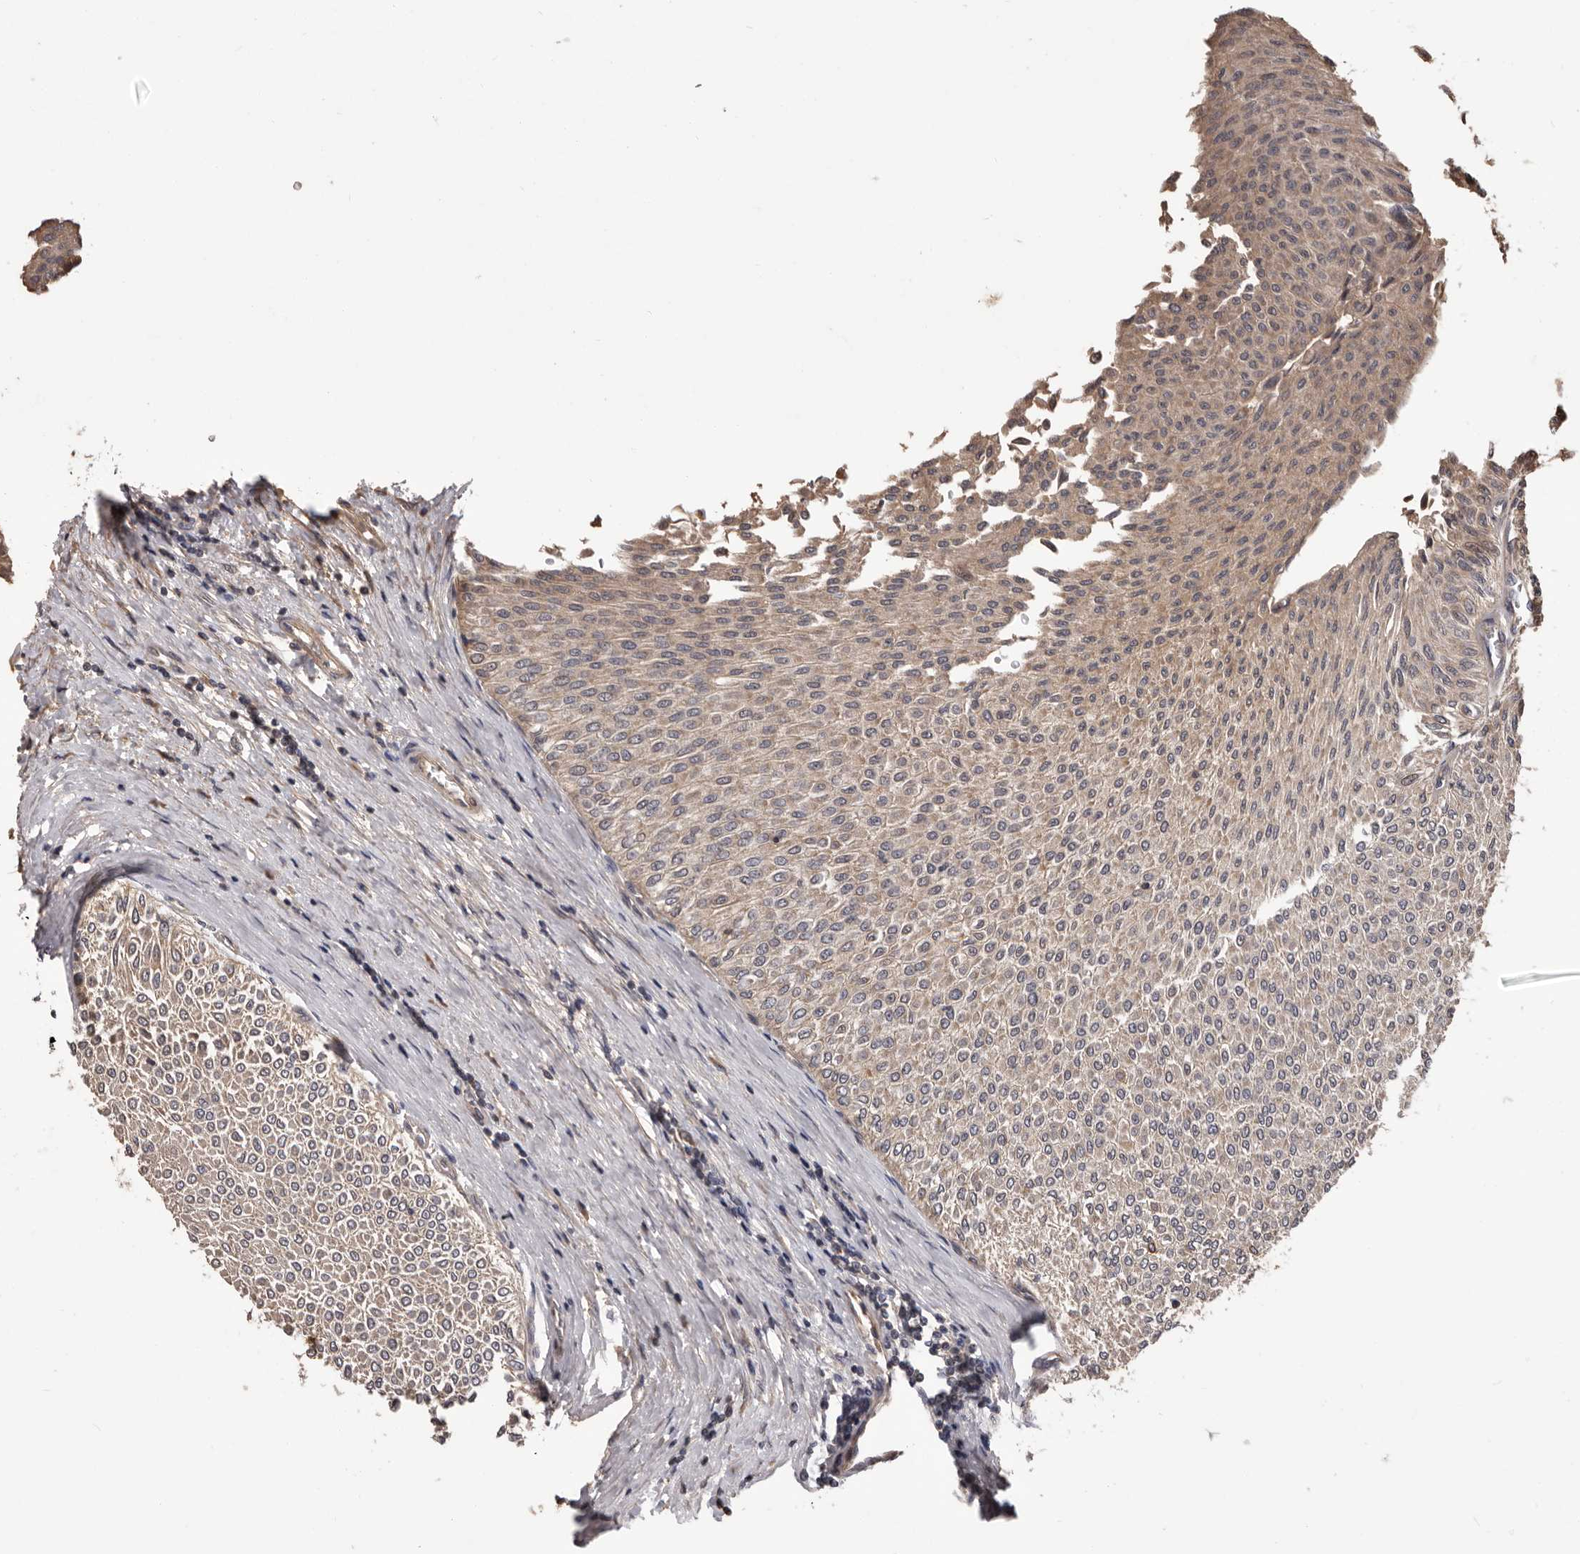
{"staining": {"intensity": "weak", "quantity": ">75%", "location": "cytoplasmic/membranous"}, "tissue": "urothelial cancer", "cell_type": "Tumor cells", "image_type": "cancer", "snomed": [{"axis": "morphology", "description": "Urothelial carcinoma, Low grade"}, {"axis": "topography", "description": "Urinary bladder"}], "caption": "A brown stain shows weak cytoplasmic/membranous positivity of a protein in urothelial cancer tumor cells.", "gene": "ADAMTS2", "patient": {"sex": "male", "age": 78}}